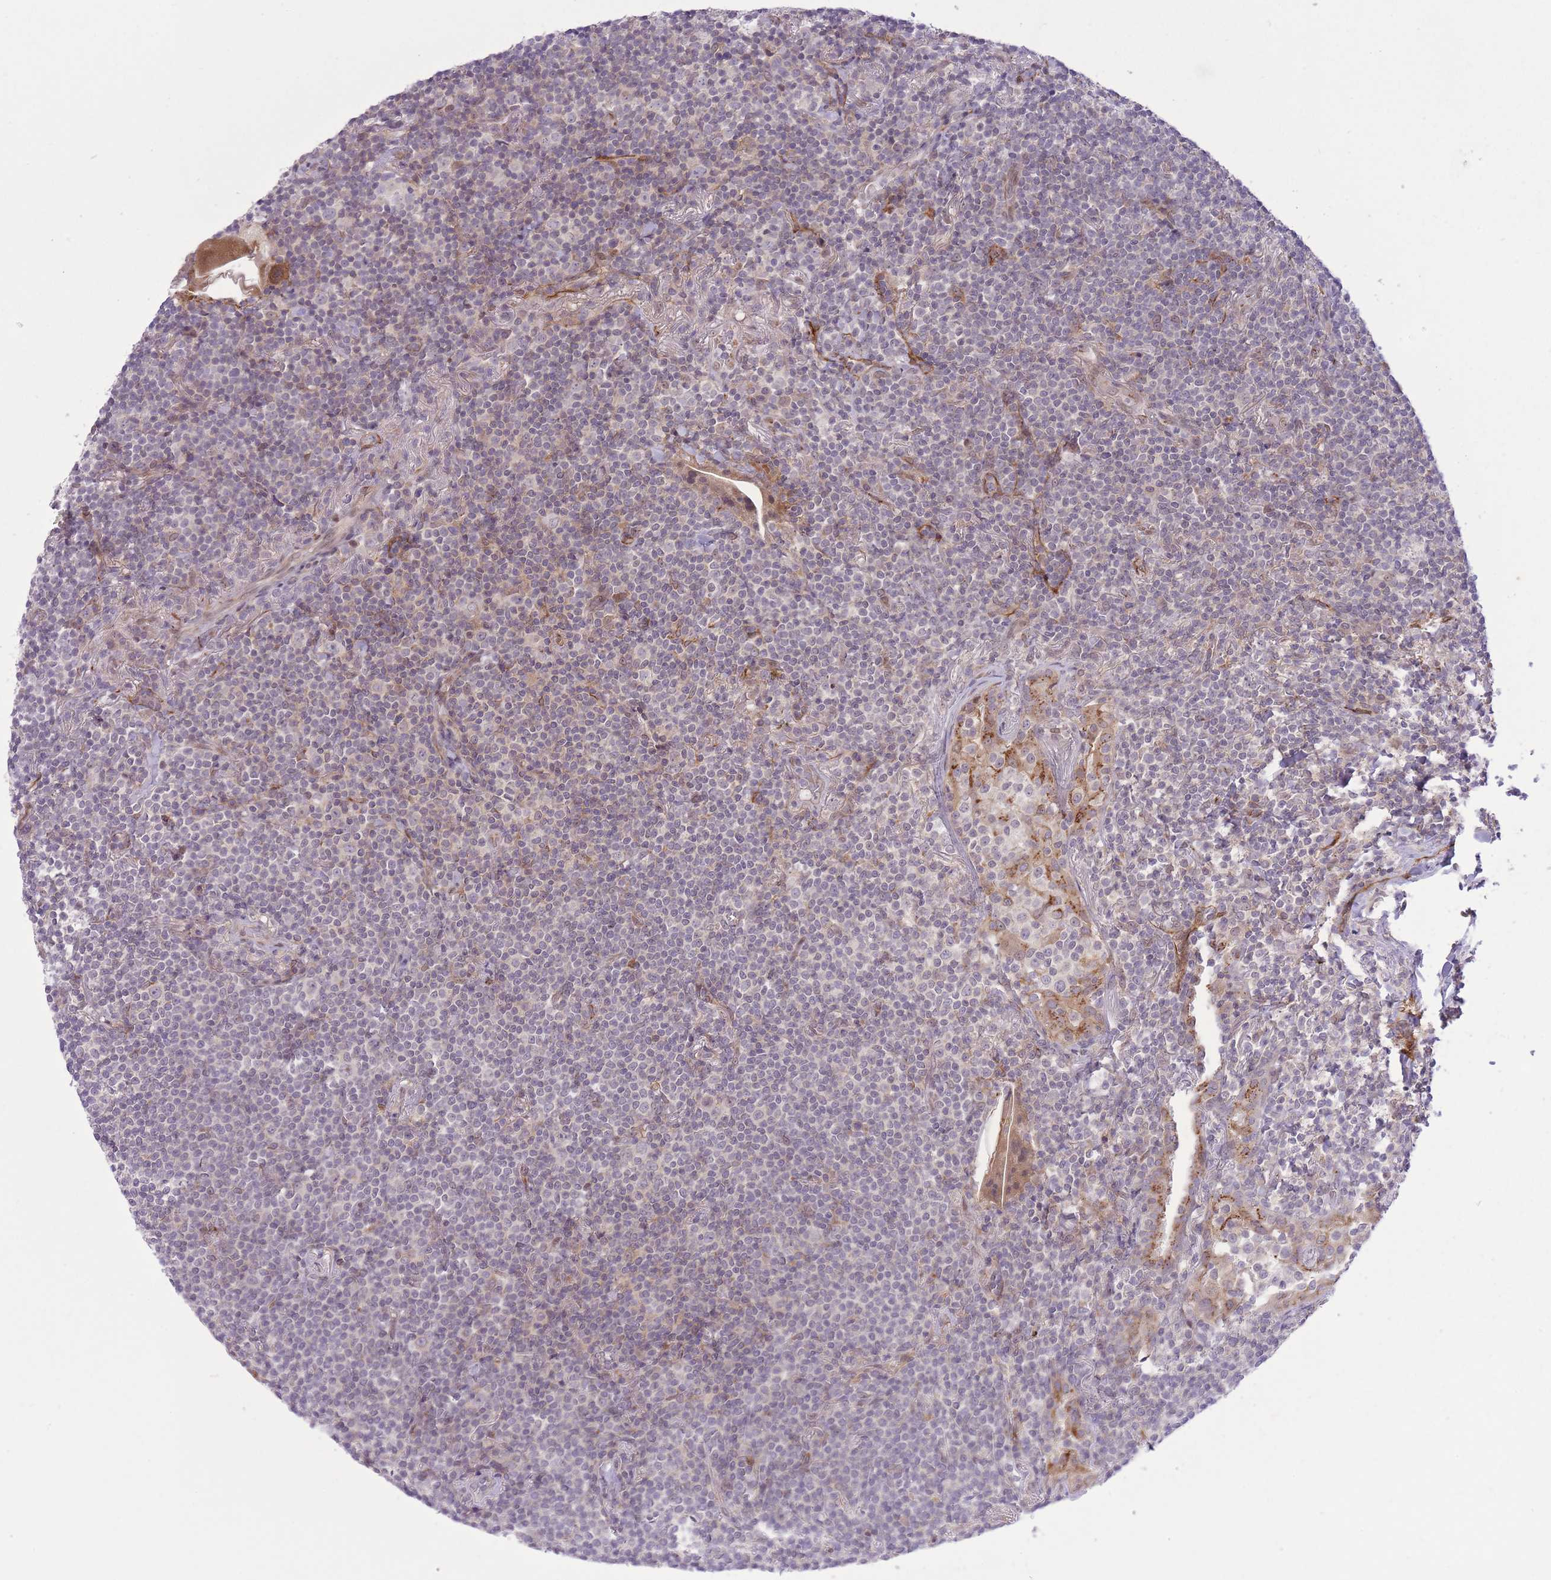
{"staining": {"intensity": "negative", "quantity": "none", "location": "none"}, "tissue": "lymphoma", "cell_type": "Tumor cells", "image_type": "cancer", "snomed": [{"axis": "morphology", "description": "Malignant lymphoma, non-Hodgkin's type, Low grade"}, {"axis": "topography", "description": "Lung"}], "caption": "Immunohistochemical staining of malignant lymphoma, non-Hodgkin's type (low-grade) reveals no significant staining in tumor cells.", "gene": "ZBED5", "patient": {"sex": "female", "age": 71}}